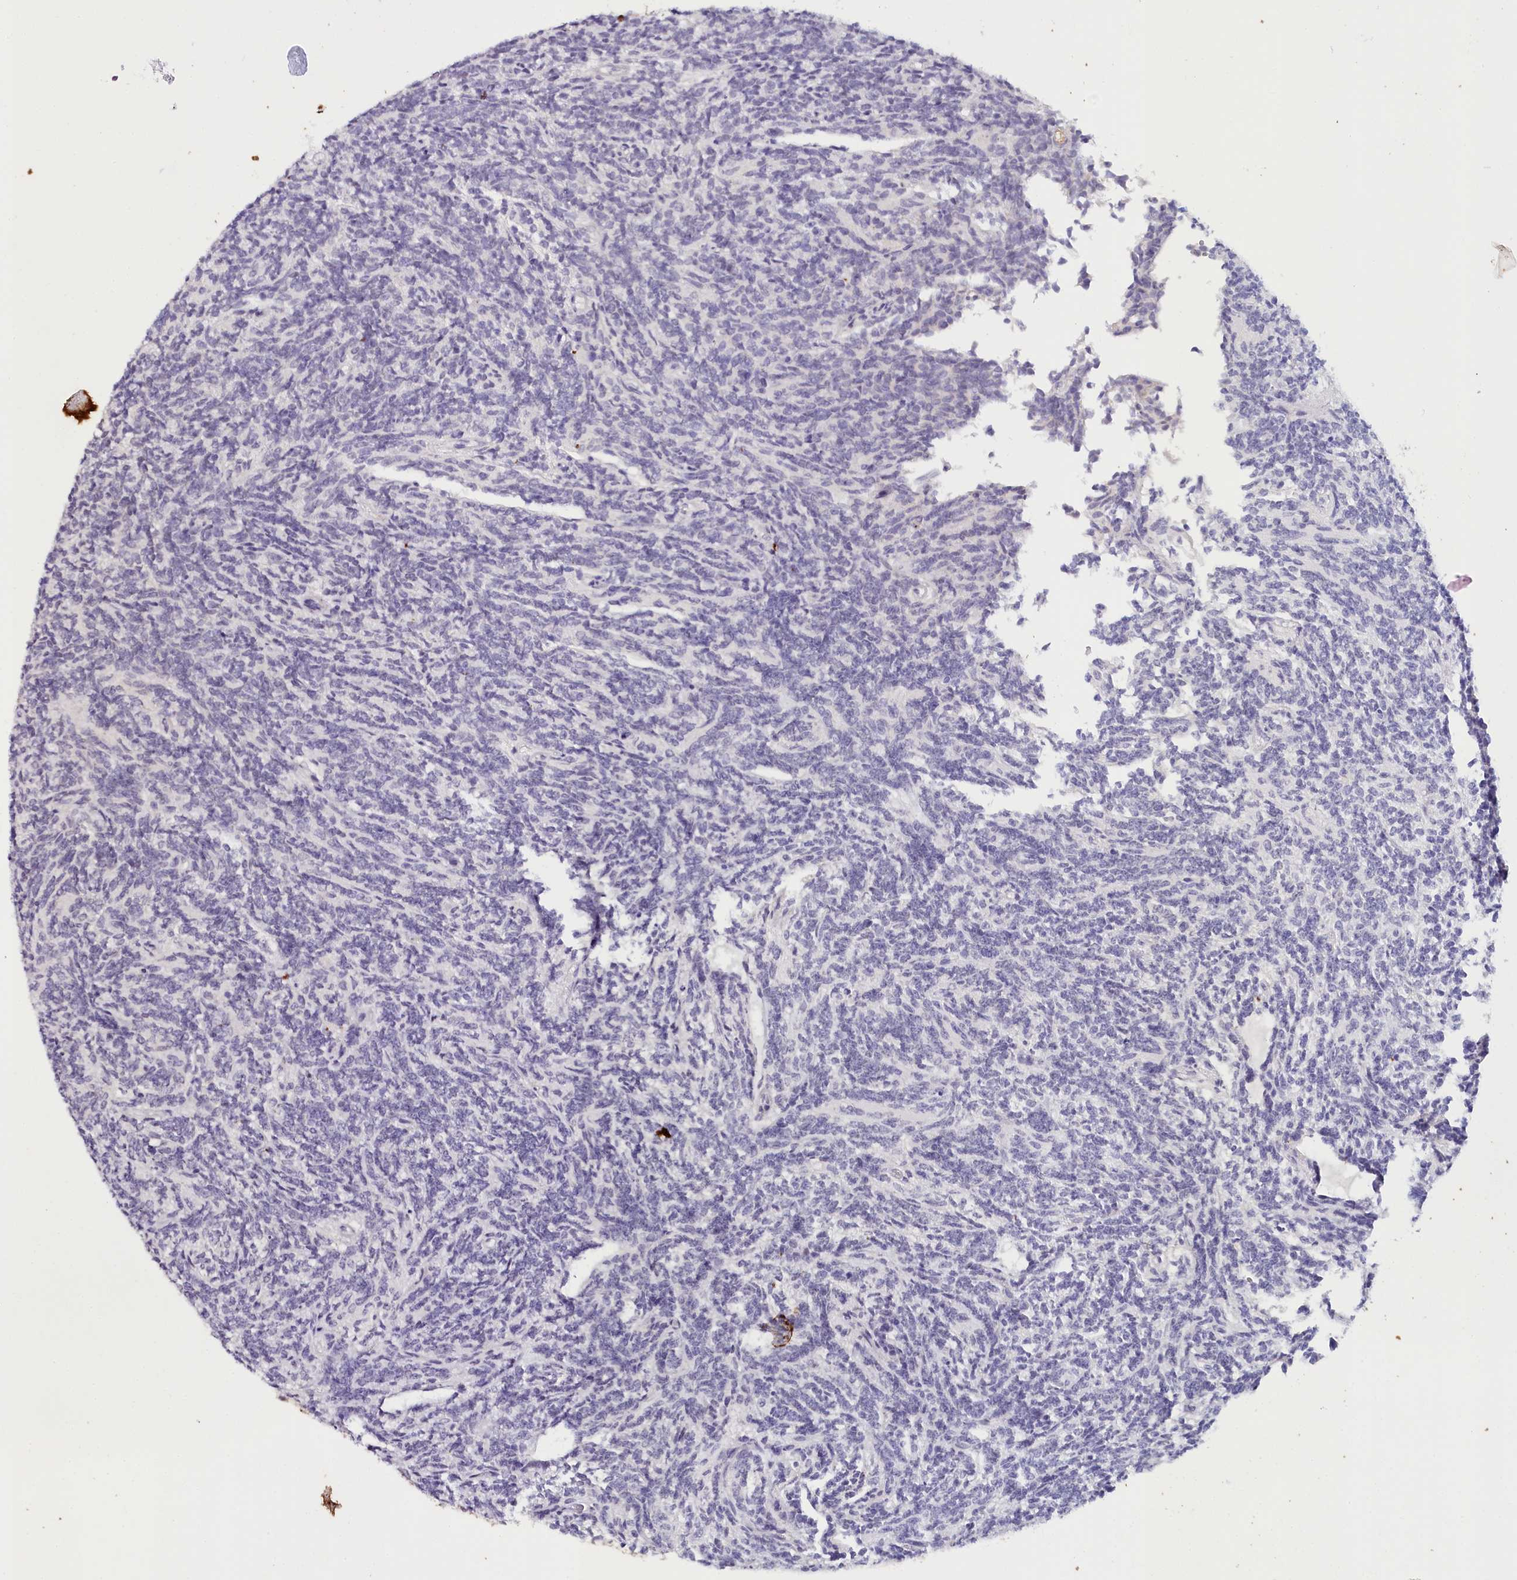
{"staining": {"intensity": "negative", "quantity": "none", "location": "none"}, "tissue": "glioma", "cell_type": "Tumor cells", "image_type": "cancer", "snomed": [{"axis": "morphology", "description": "Glioma, malignant, Low grade"}, {"axis": "topography", "description": "Brain"}], "caption": "Image shows no significant protein positivity in tumor cells of glioma.", "gene": "ALDH3B1", "patient": {"sex": "female", "age": 1}}